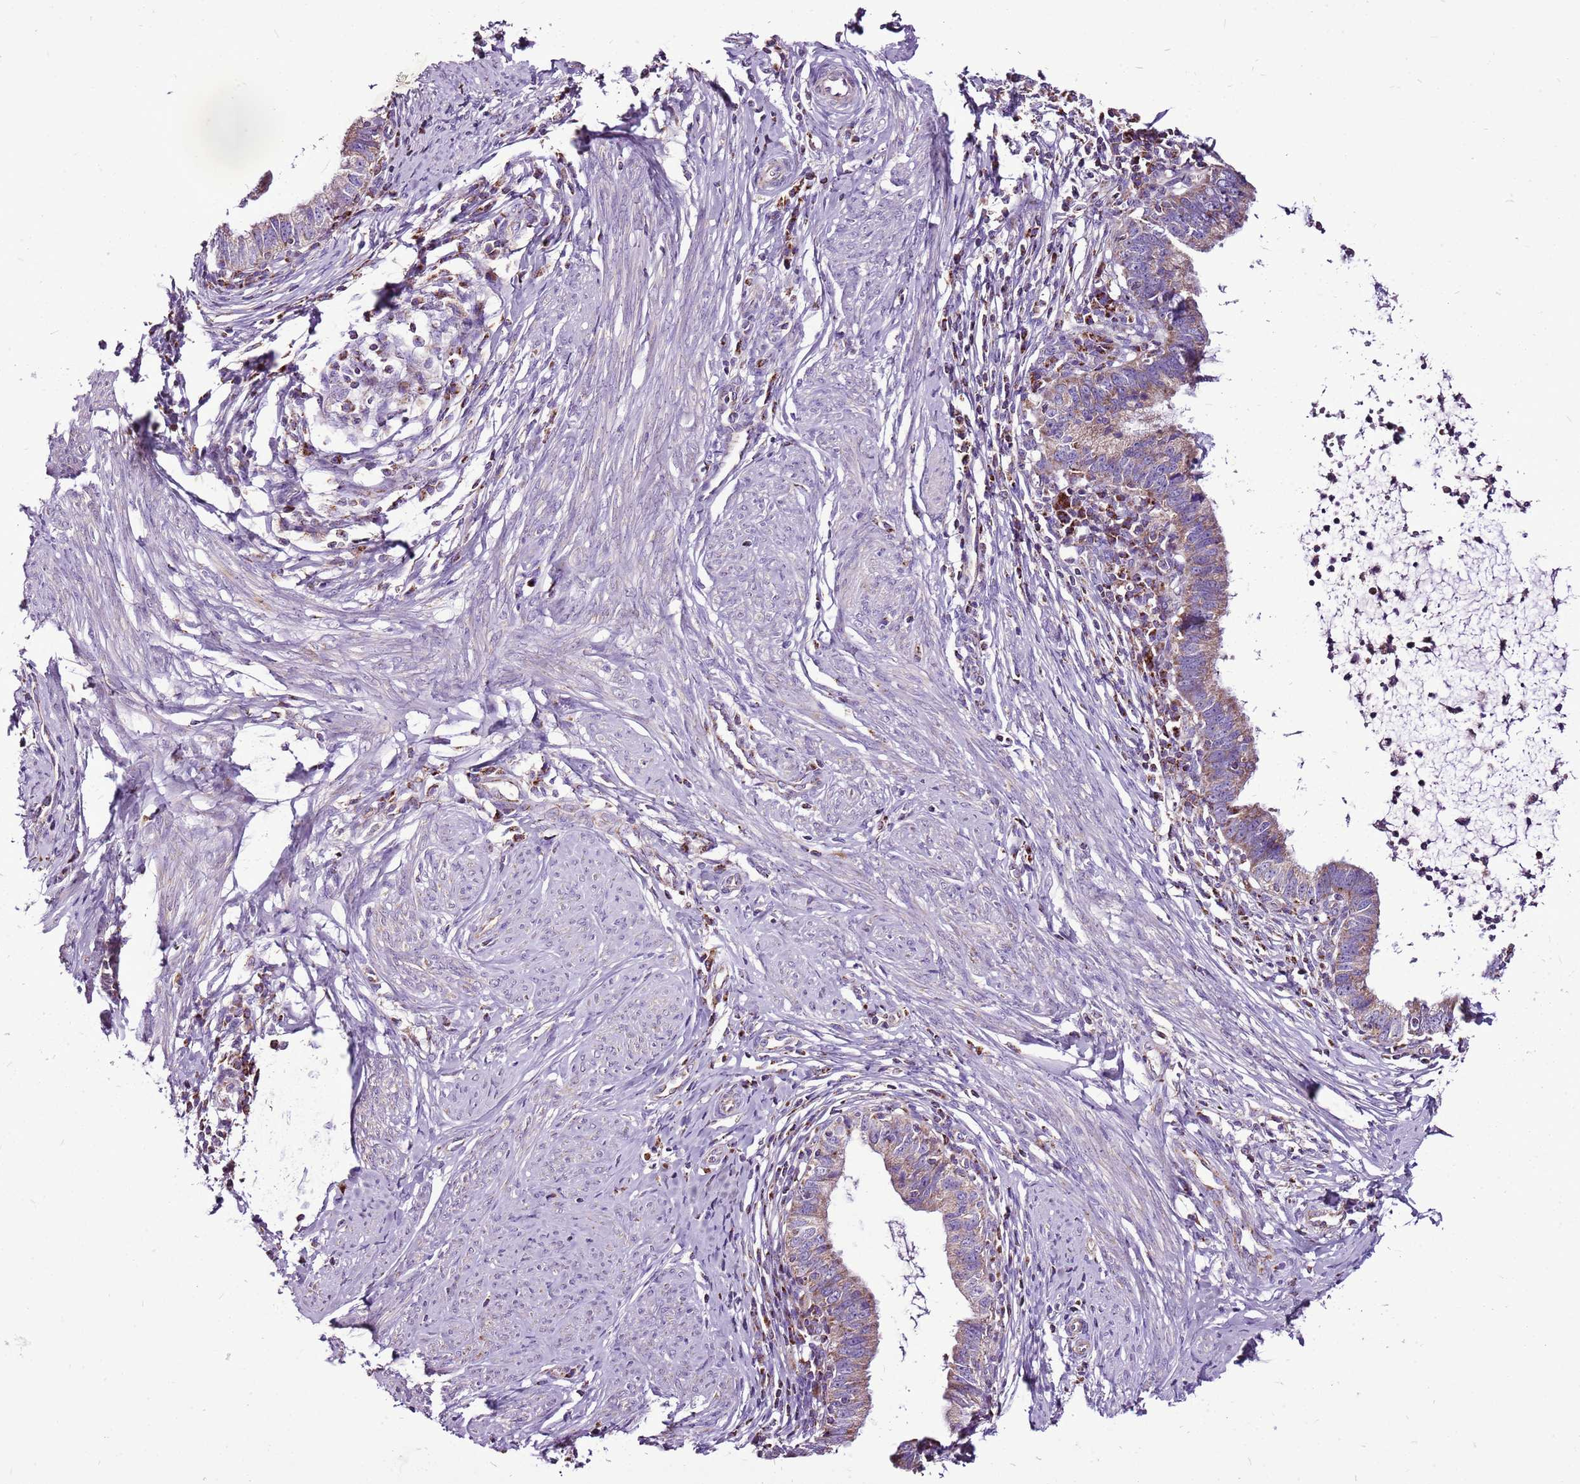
{"staining": {"intensity": "strong", "quantity": "<25%", "location": "cytoplasmic/membranous"}, "tissue": "cervical cancer", "cell_type": "Tumor cells", "image_type": "cancer", "snomed": [{"axis": "morphology", "description": "Adenocarcinoma, NOS"}, {"axis": "topography", "description": "Cervix"}], "caption": "High-power microscopy captured an immunohistochemistry (IHC) micrograph of cervical adenocarcinoma, revealing strong cytoplasmic/membranous staining in approximately <25% of tumor cells.", "gene": "GCDH", "patient": {"sex": "female", "age": 36}}